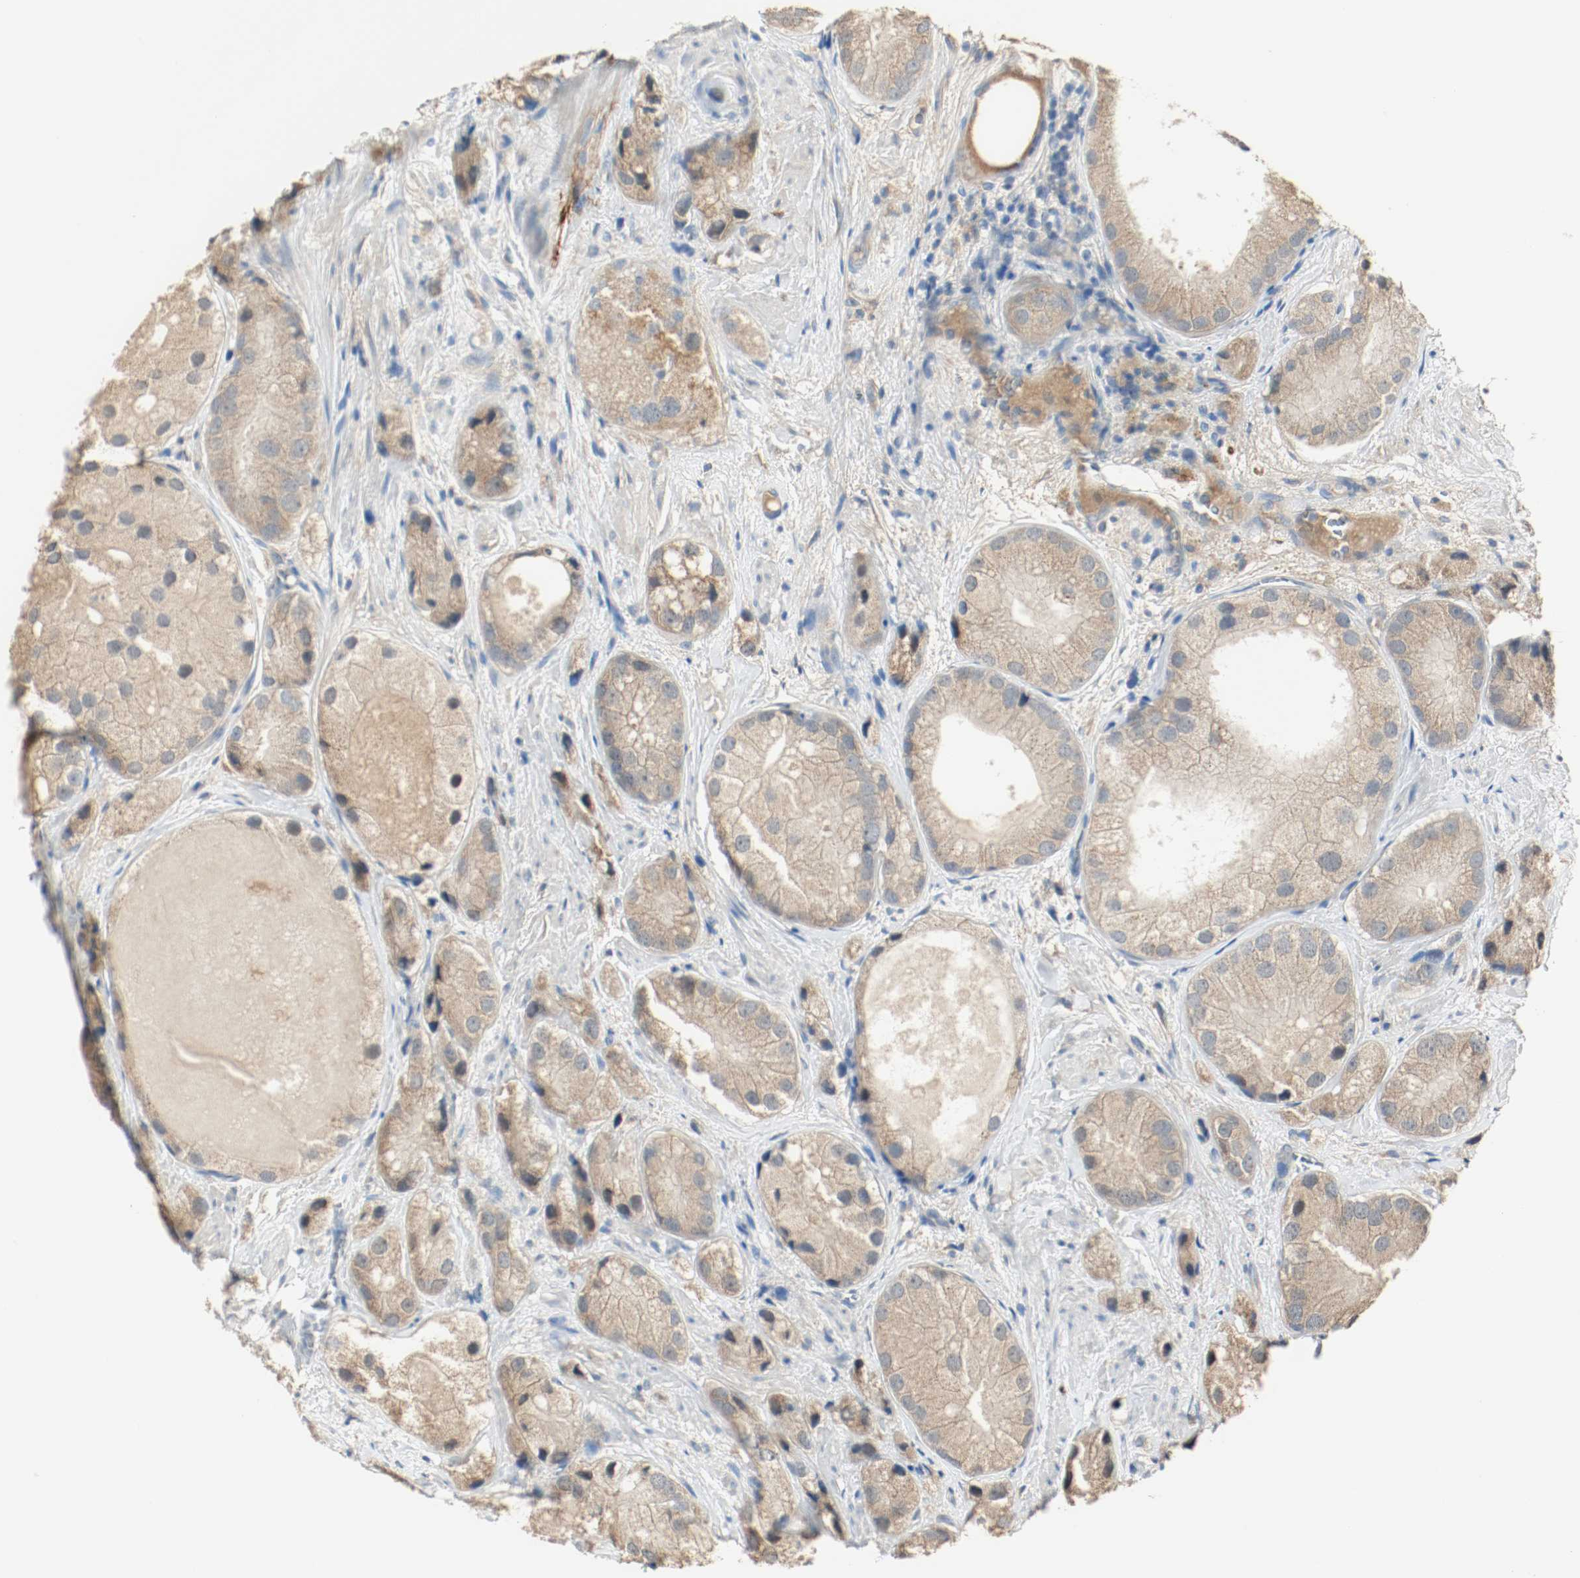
{"staining": {"intensity": "weak", "quantity": ">75%", "location": "cytoplasmic/membranous"}, "tissue": "prostate cancer", "cell_type": "Tumor cells", "image_type": "cancer", "snomed": [{"axis": "morphology", "description": "Adenocarcinoma, Low grade"}, {"axis": "topography", "description": "Prostate"}], "caption": "A photomicrograph of prostate adenocarcinoma (low-grade) stained for a protein exhibits weak cytoplasmic/membranous brown staining in tumor cells. The staining is performed using DAB (3,3'-diaminobenzidine) brown chromogen to label protein expression. The nuclei are counter-stained blue using hematoxylin.", "gene": "MELTF", "patient": {"sex": "male", "age": 69}}